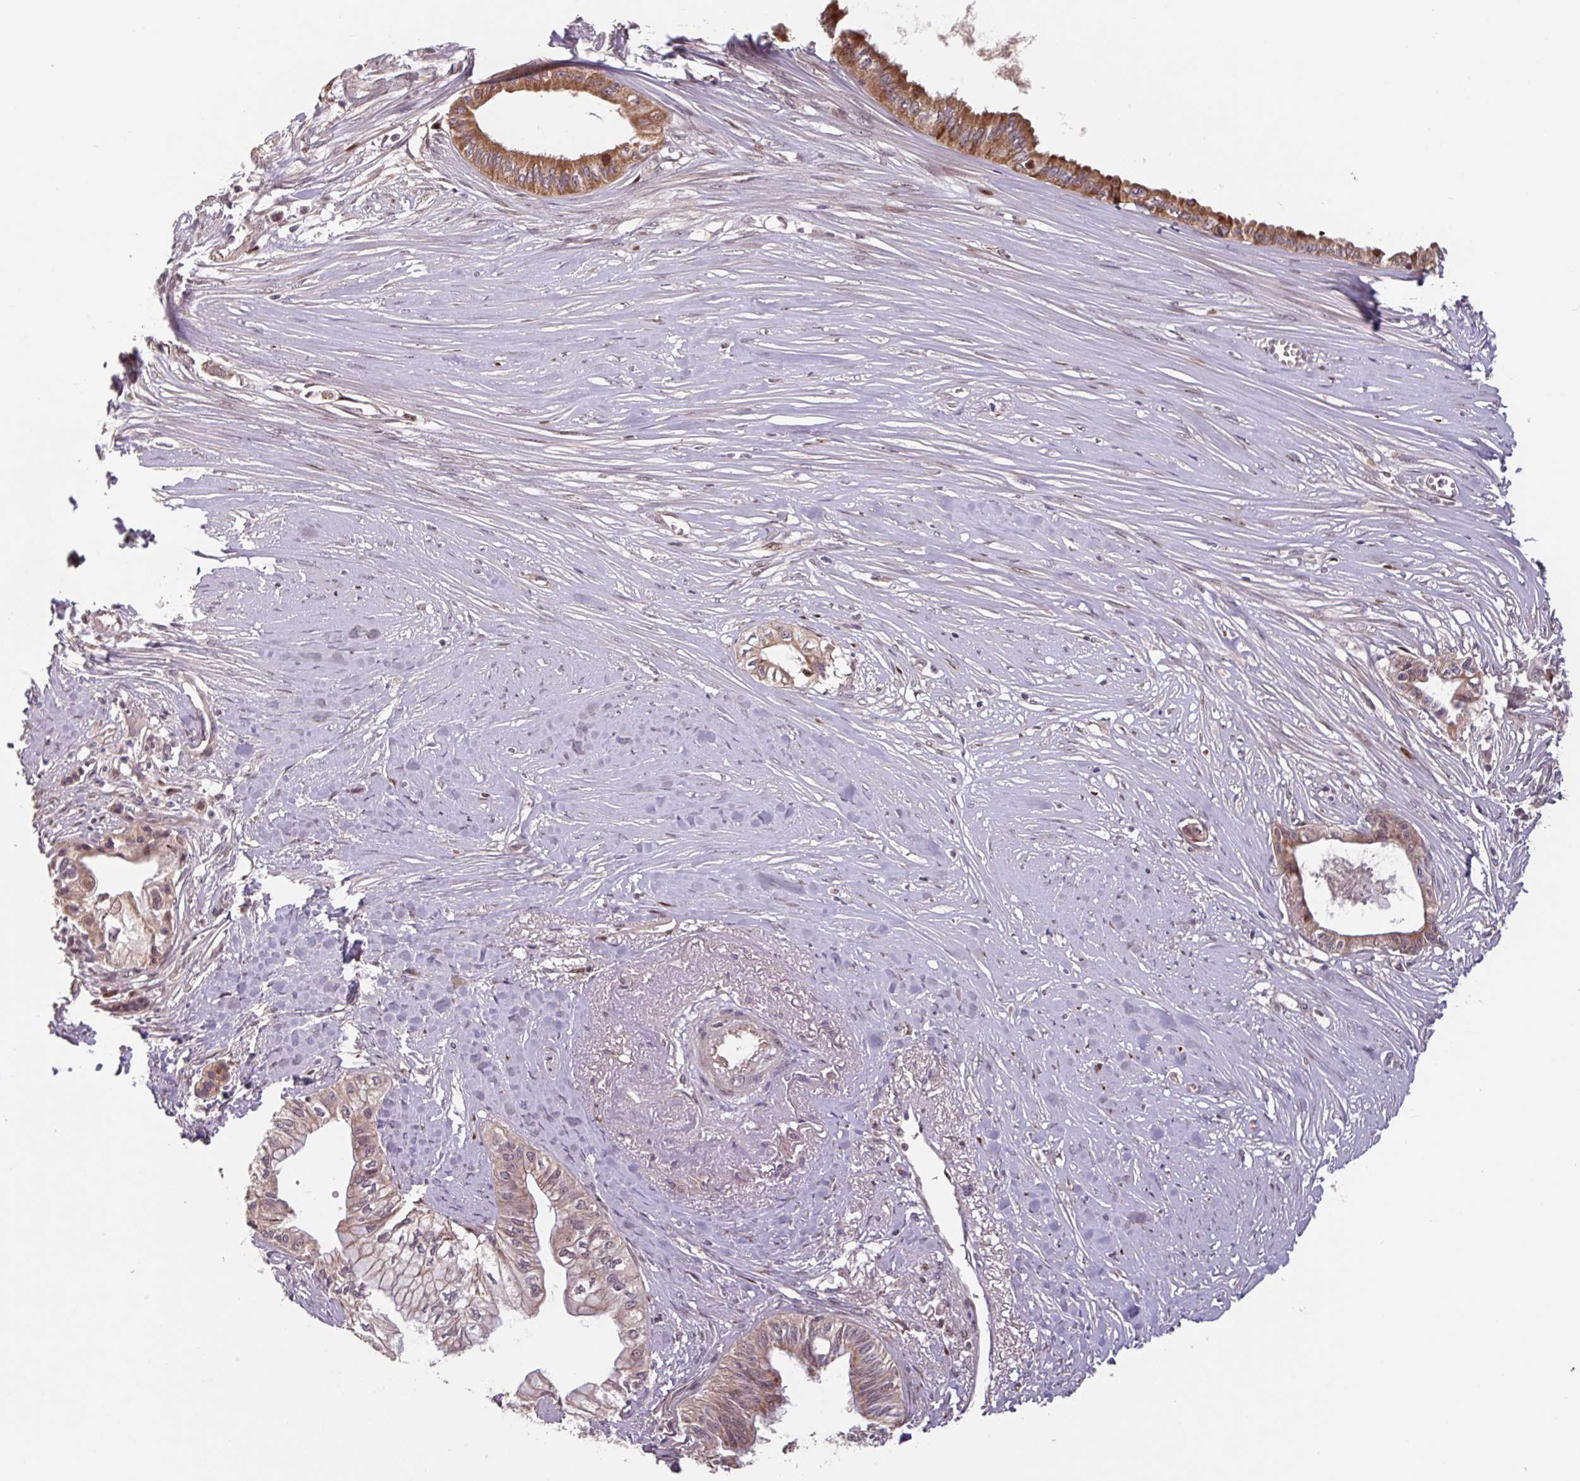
{"staining": {"intensity": "moderate", "quantity": "<25%", "location": "cytoplasmic/membranous"}, "tissue": "pancreatic cancer", "cell_type": "Tumor cells", "image_type": "cancer", "snomed": [{"axis": "morphology", "description": "Adenocarcinoma, NOS"}, {"axis": "topography", "description": "Pancreas"}], "caption": "Protein expression analysis of human pancreatic adenocarcinoma reveals moderate cytoplasmic/membranous staining in approximately <25% of tumor cells. The staining is performed using DAB brown chromogen to label protein expression. The nuclei are counter-stained blue using hematoxylin.", "gene": "TMEM88", "patient": {"sex": "male", "age": 71}}